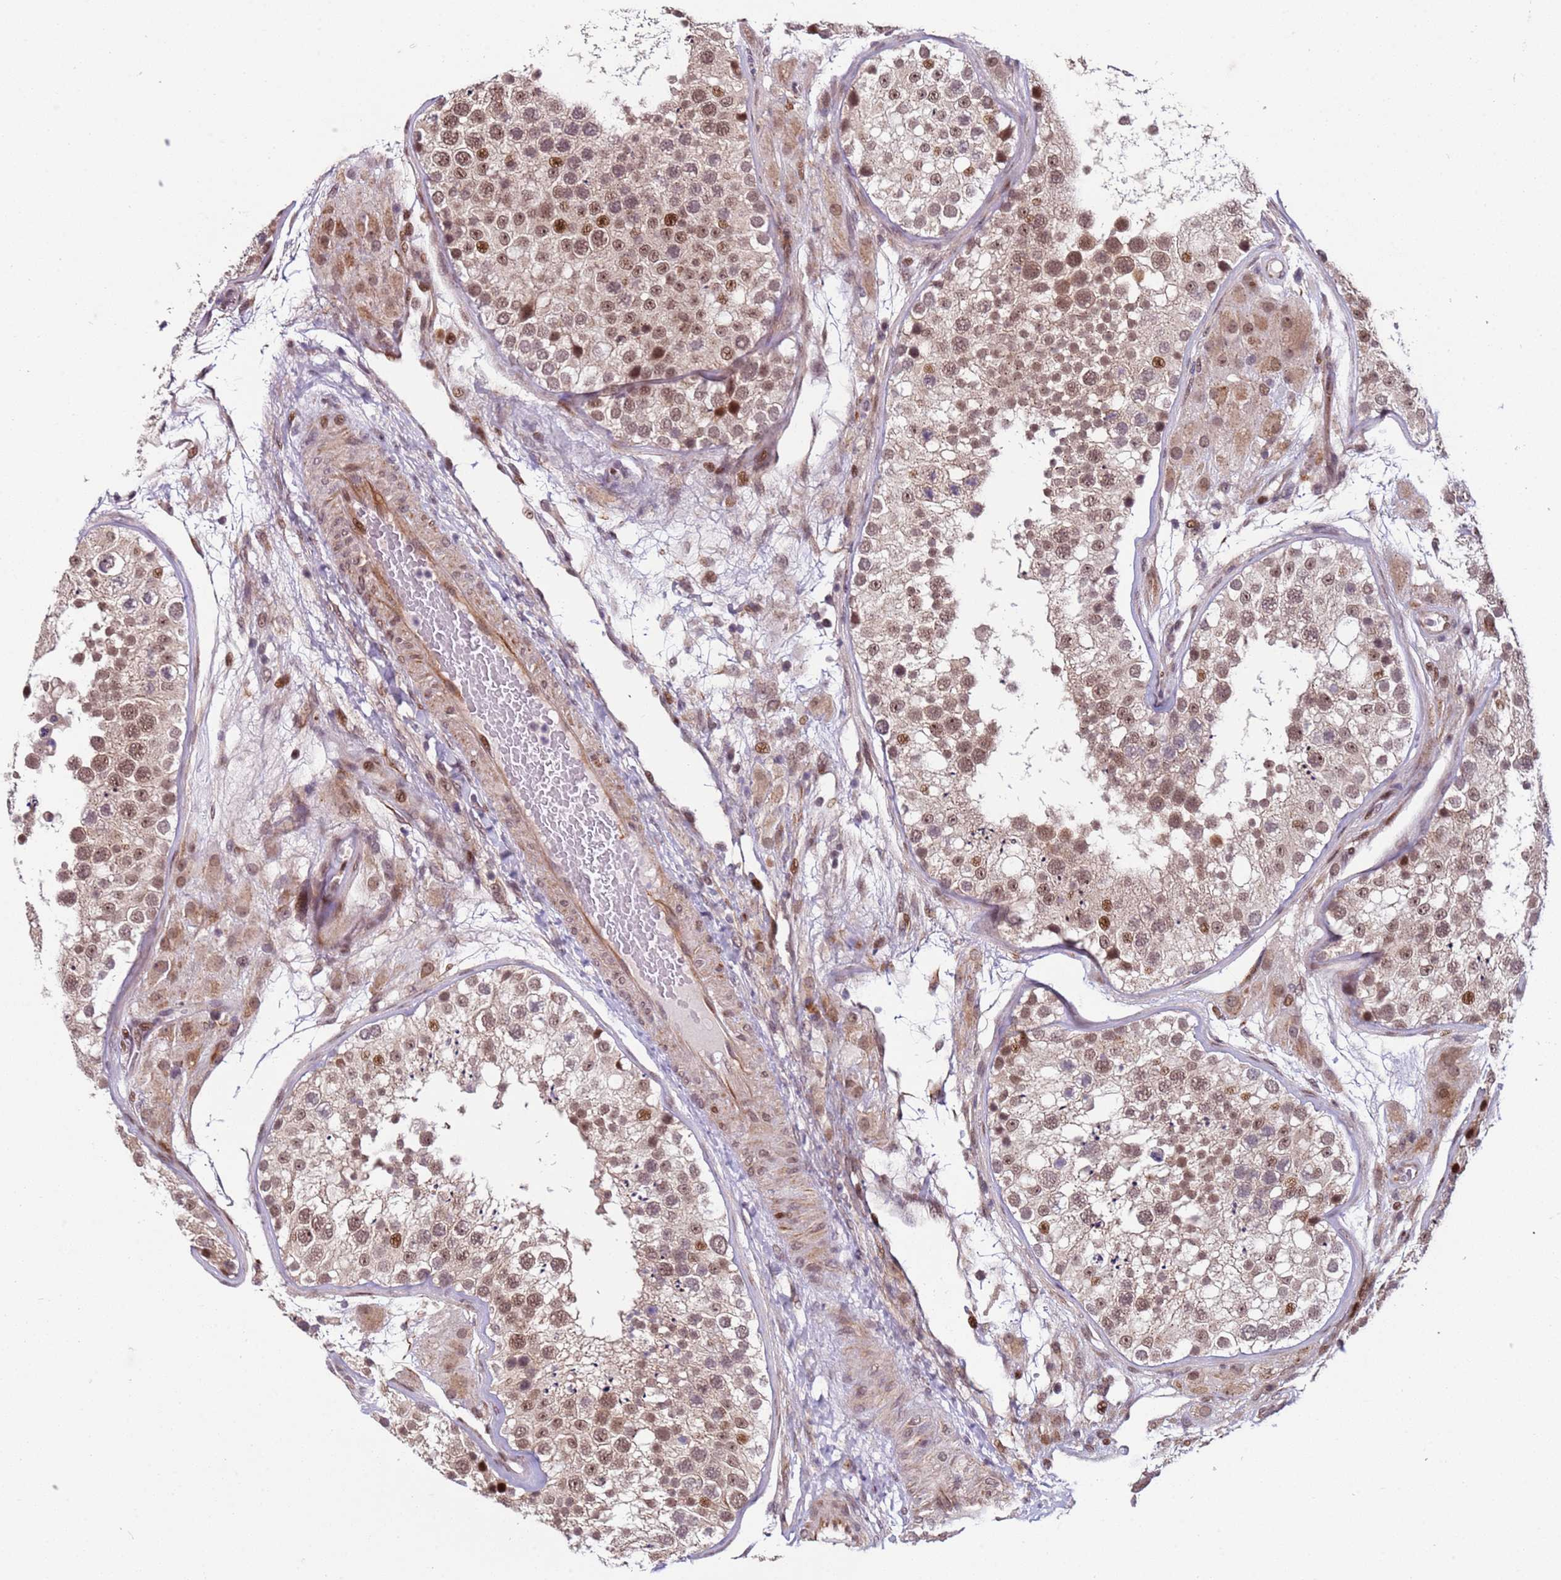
{"staining": {"intensity": "moderate", "quantity": ">75%", "location": "nuclear"}, "tissue": "testis", "cell_type": "Cells in seminiferous ducts", "image_type": "normal", "snomed": [{"axis": "morphology", "description": "Normal tissue, NOS"}, {"axis": "topography", "description": "Testis"}], "caption": "IHC image of unremarkable testis: human testis stained using immunohistochemistry (IHC) displays medium levels of moderate protein expression localized specifically in the nuclear of cells in seminiferous ducts, appearing as a nuclear brown color.", "gene": "SHC3", "patient": {"sex": "male", "age": 26}}